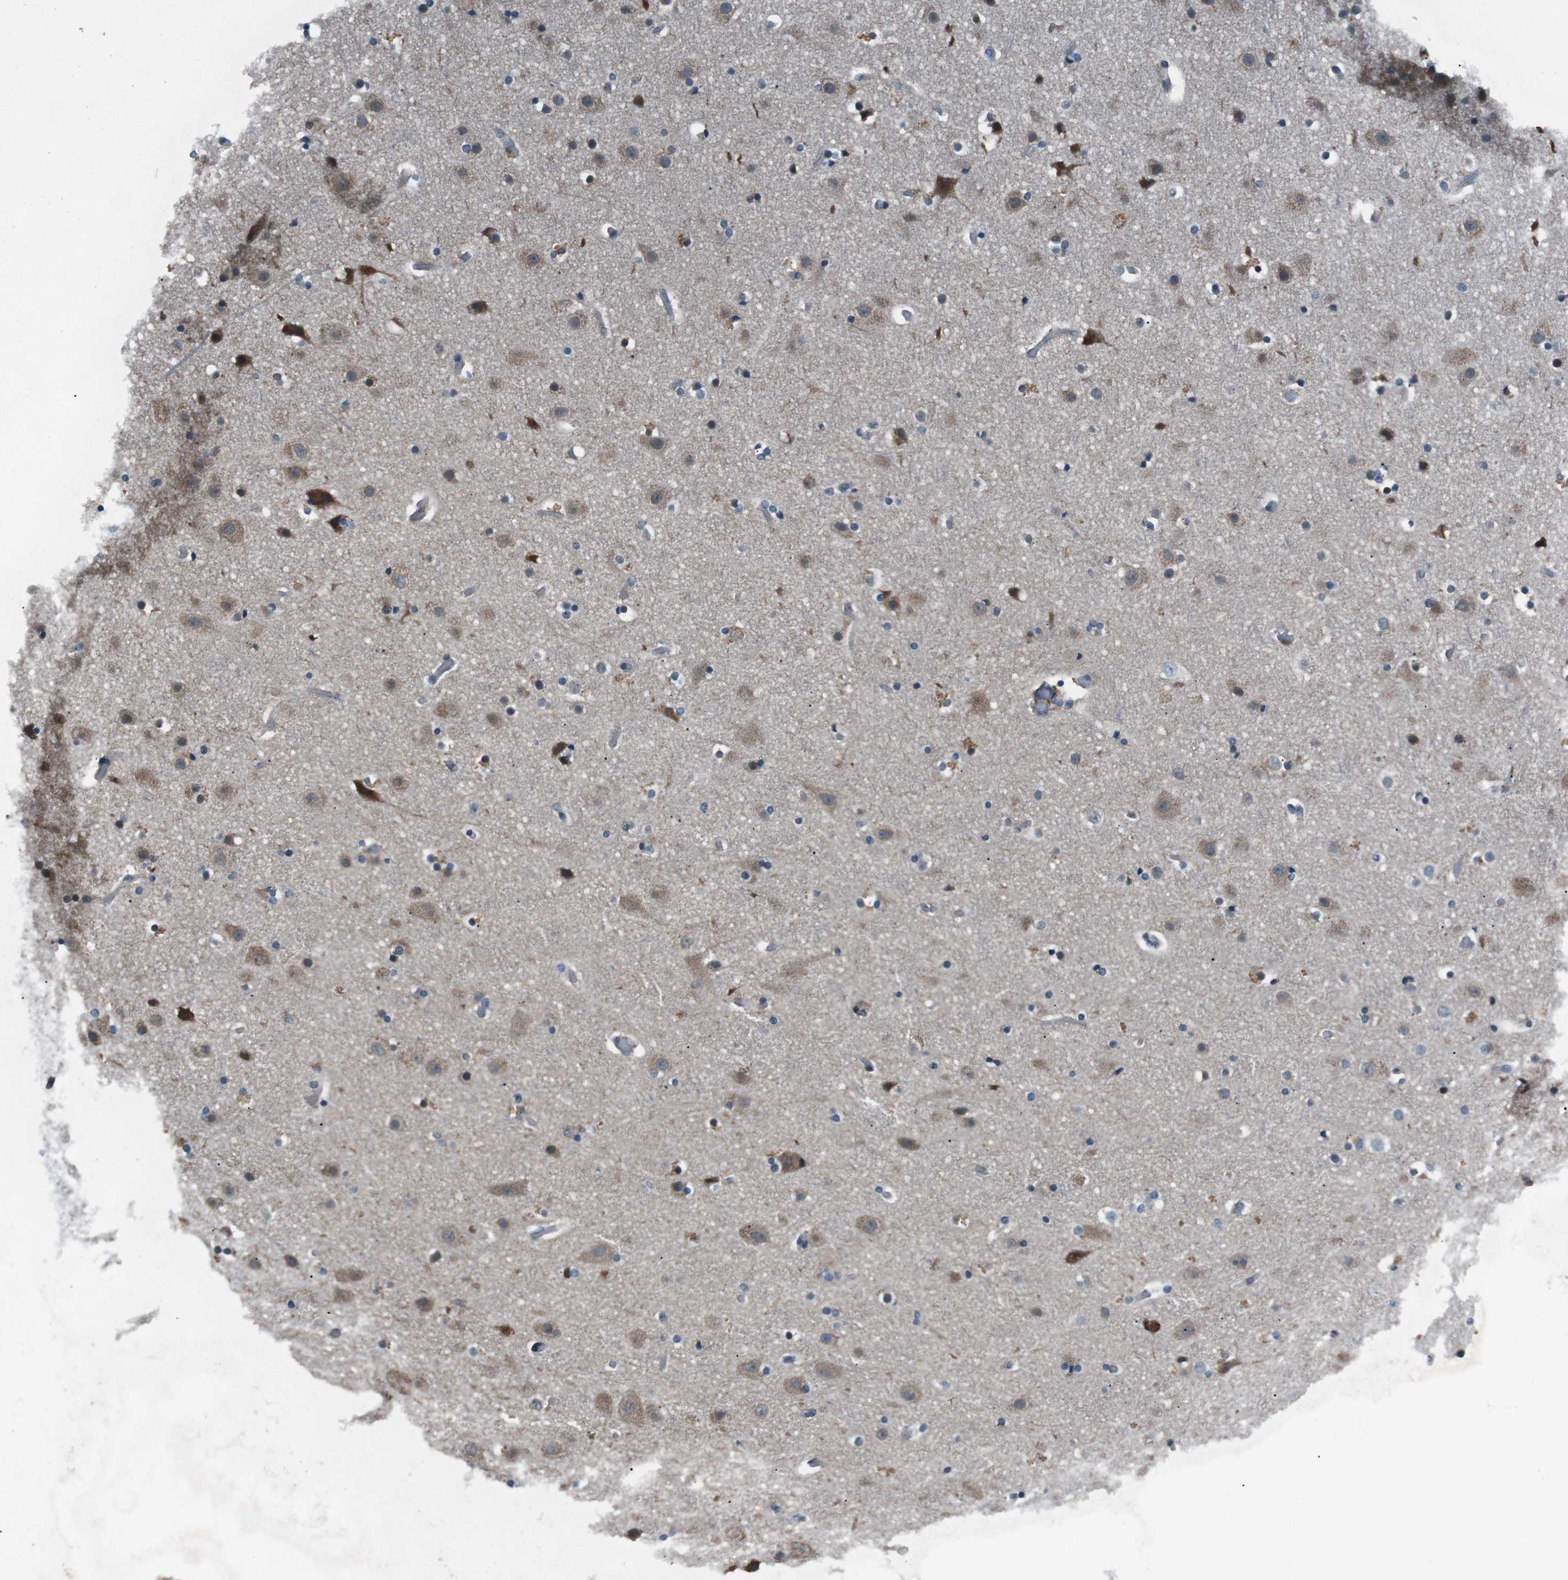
{"staining": {"intensity": "negative", "quantity": "none", "location": "none"}, "tissue": "cerebral cortex", "cell_type": "Endothelial cells", "image_type": "normal", "snomed": [{"axis": "morphology", "description": "Normal tissue, NOS"}, {"axis": "topography", "description": "Cerebral cortex"}], "caption": "Immunohistochemistry (IHC) micrograph of benign cerebral cortex: cerebral cortex stained with DAB displays no significant protein positivity in endothelial cells.", "gene": "LRIG2", "patient": {"sex": "male", "age": 57}}